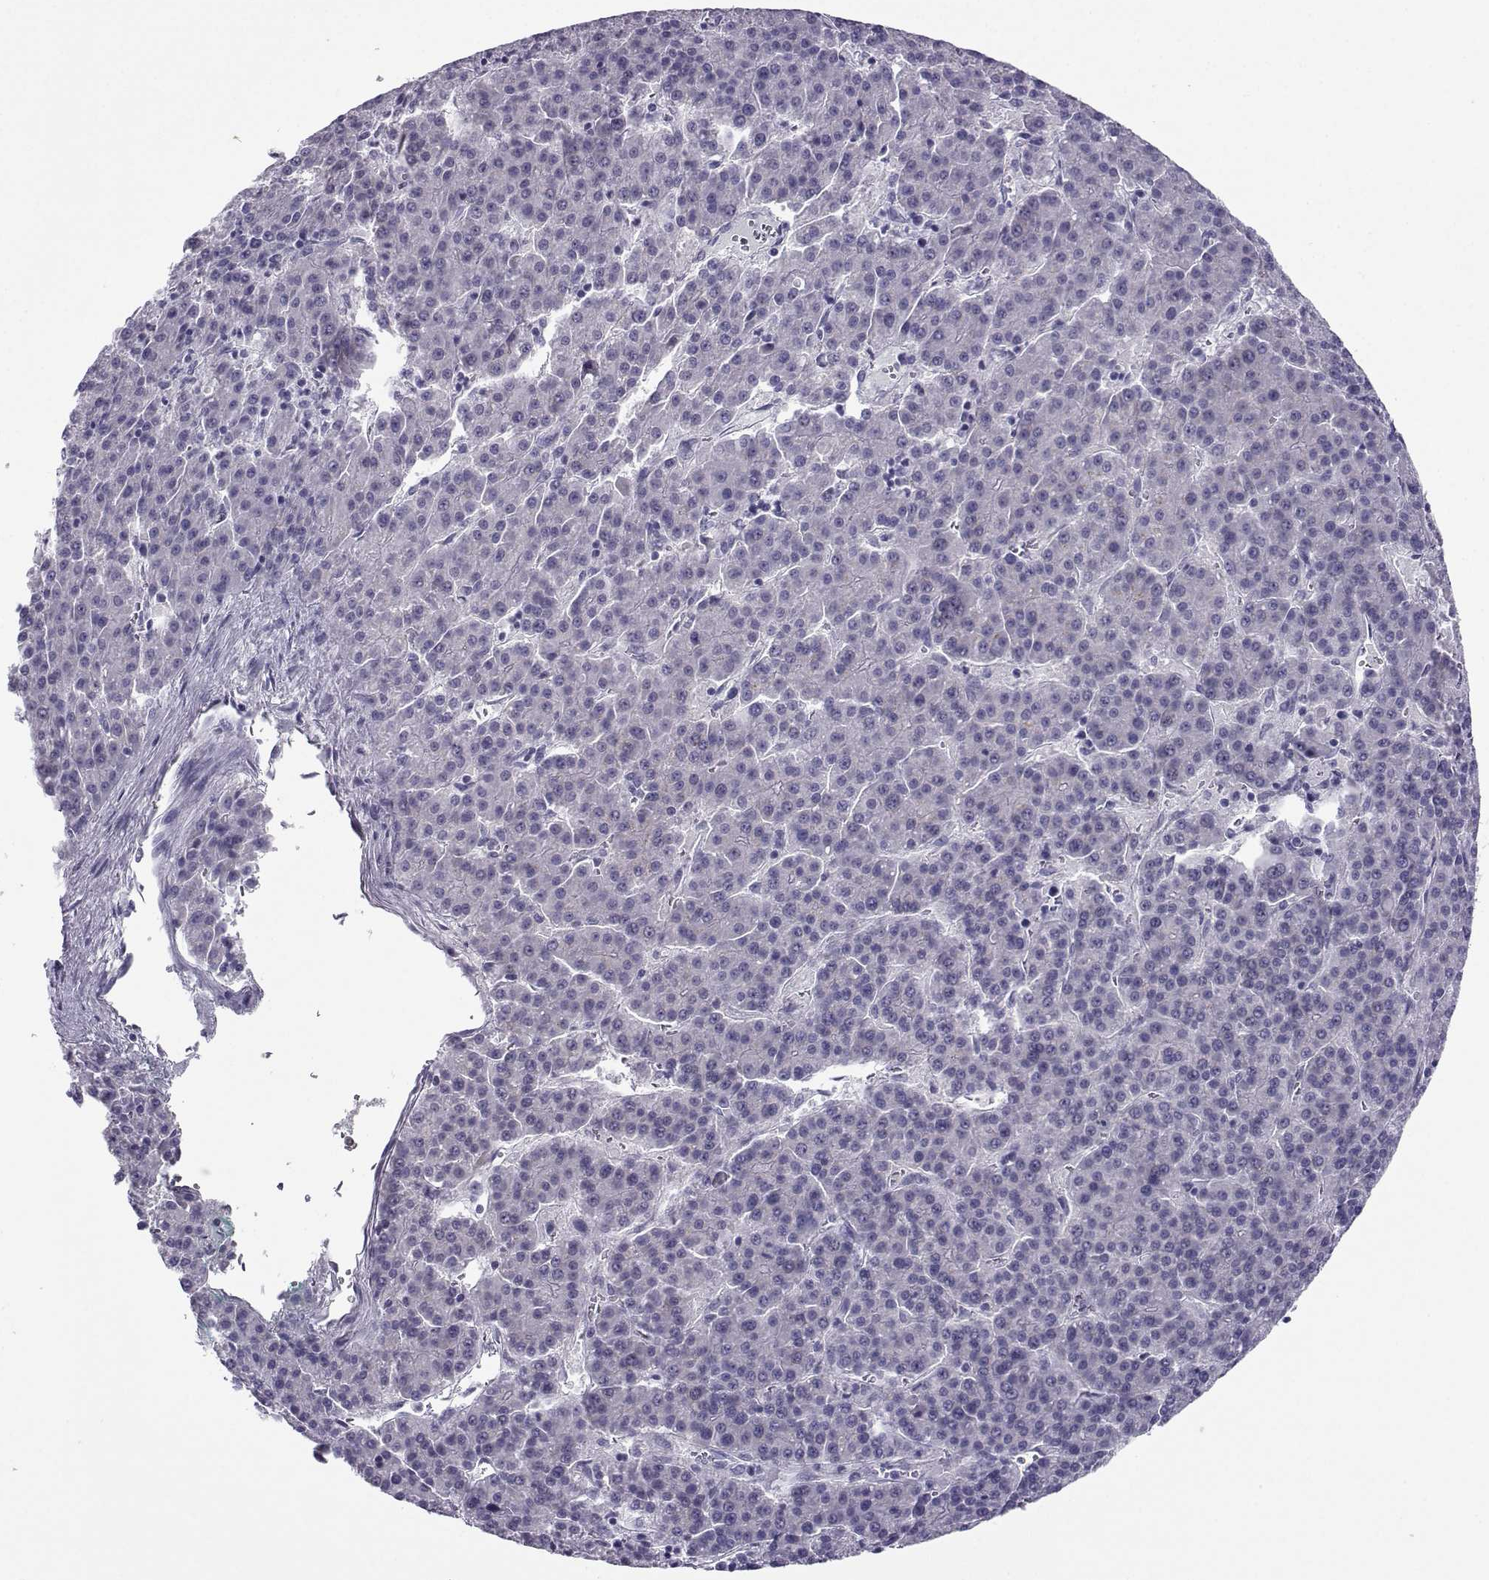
{"staining": {"intensity": "negative", "quantity": "none", "location": "none"}, "tissue": "liver cancer", "cell_type": "Tumor cells", "image_type": "cancer", "snomed": [{"axis": "morphology", "description": "Carcinoma, Hepatocellular, NOS"}, {"axis": "topography", "description": "Liver"}], "caption": "Immunohistochemistry (IHC) histopathology image of neoplastic tissue: liver hepatocellular carcinoma stained with DAB (3,3'-diaminobenzidine) demonstrates no significant protein positivity in tumor cells.", "gene": "ARMC2", "patient": {"sex": "female", "age": 58}}